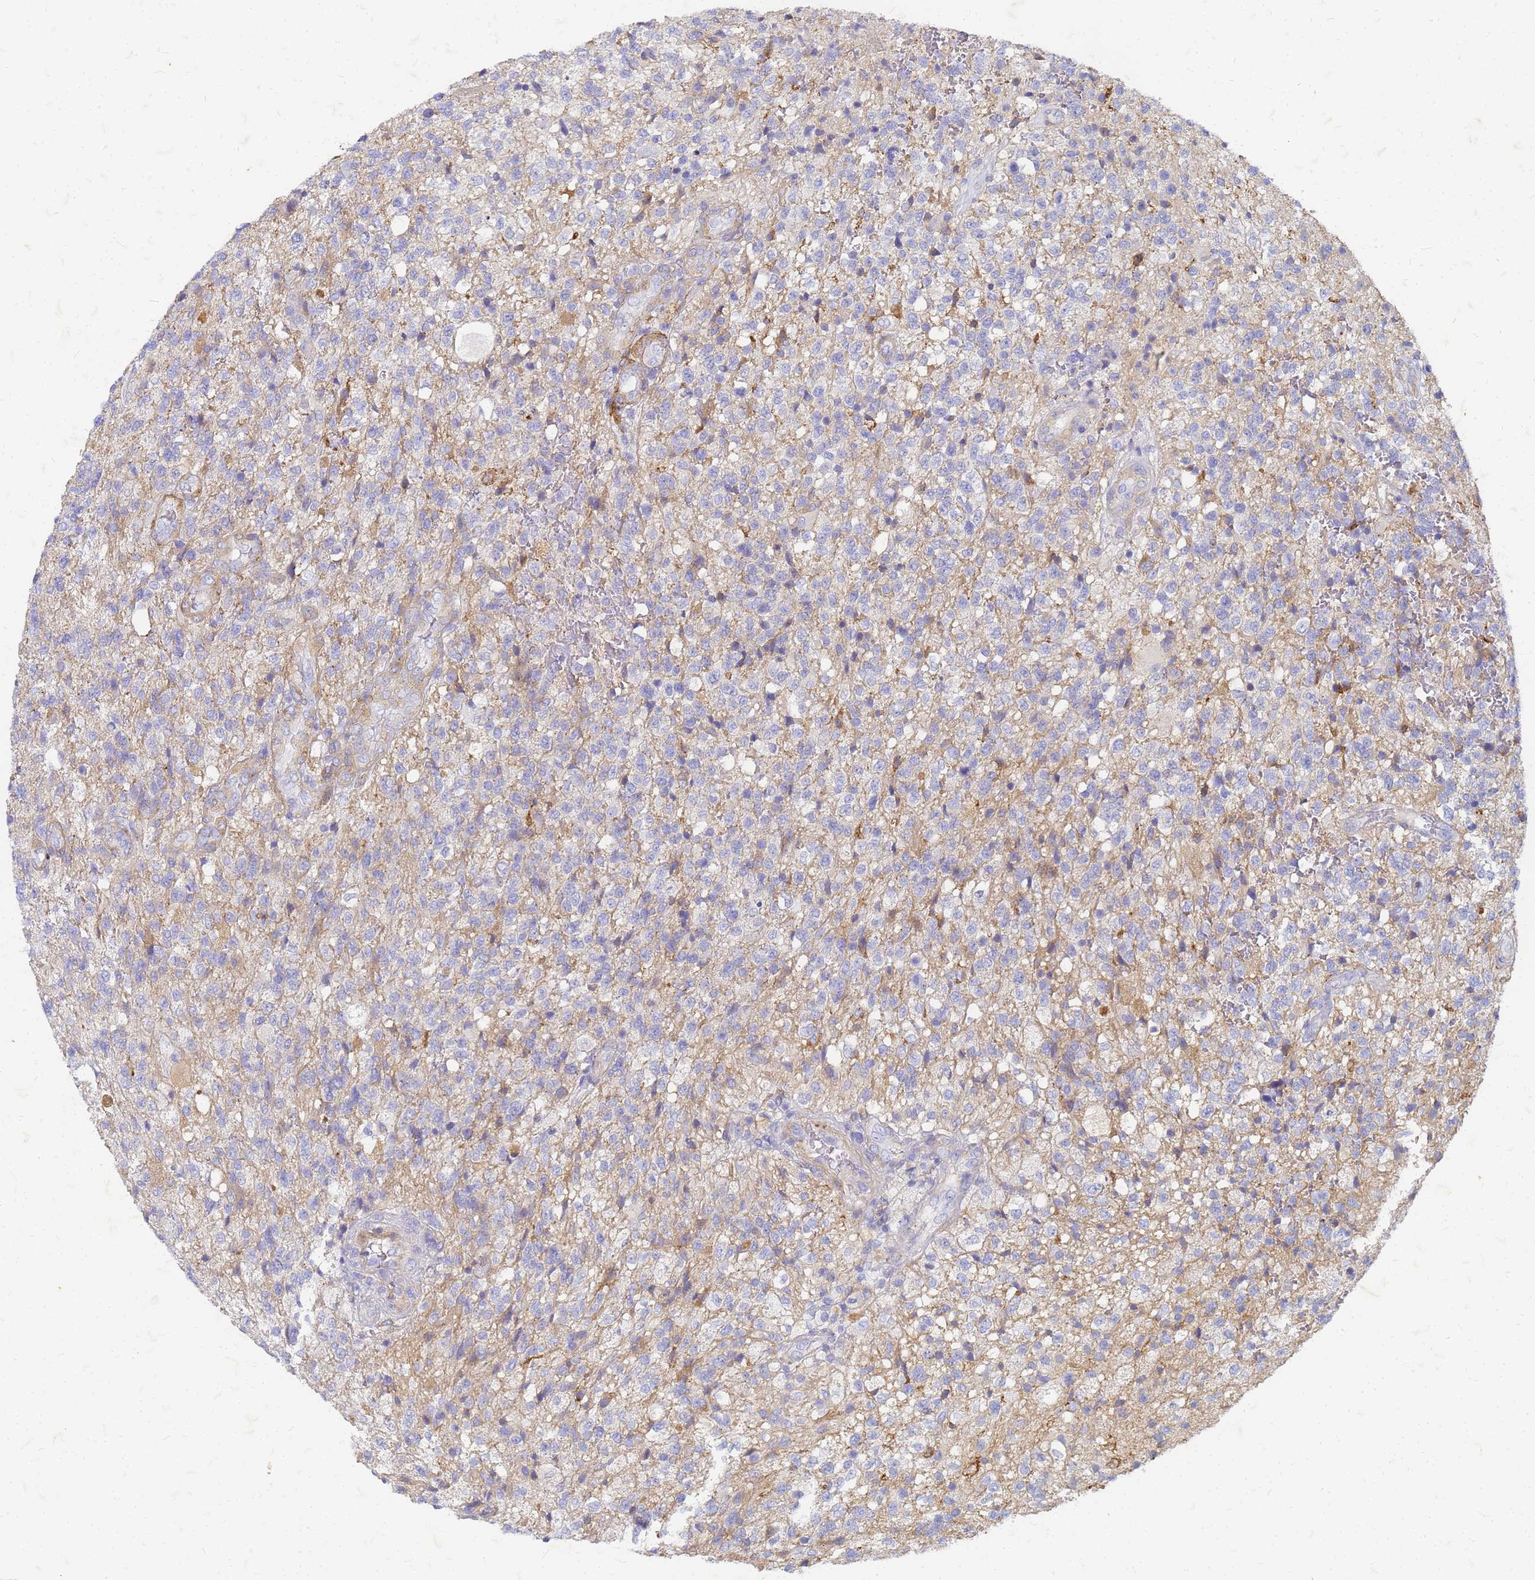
{"staining": {"intensity": "negative", "quantity": "none", "location": "none"}, "tissue": "glioma", "cell_type": "Tumor cells", "image_type": "cancer", "snomed": [{"axis": "morphology", "description": "Glioma, malignant, High grade"}, {"axis": "topography", "description": "Brain"}], "caption": "This photomicrograph is of glioma stained with IHC to label a protein in brown with the nuclei are counter-stained blue. There is no positivity in tumor cells.", "gene": "TRIM64B", "patient": {"sex": "male", "age": 56}}